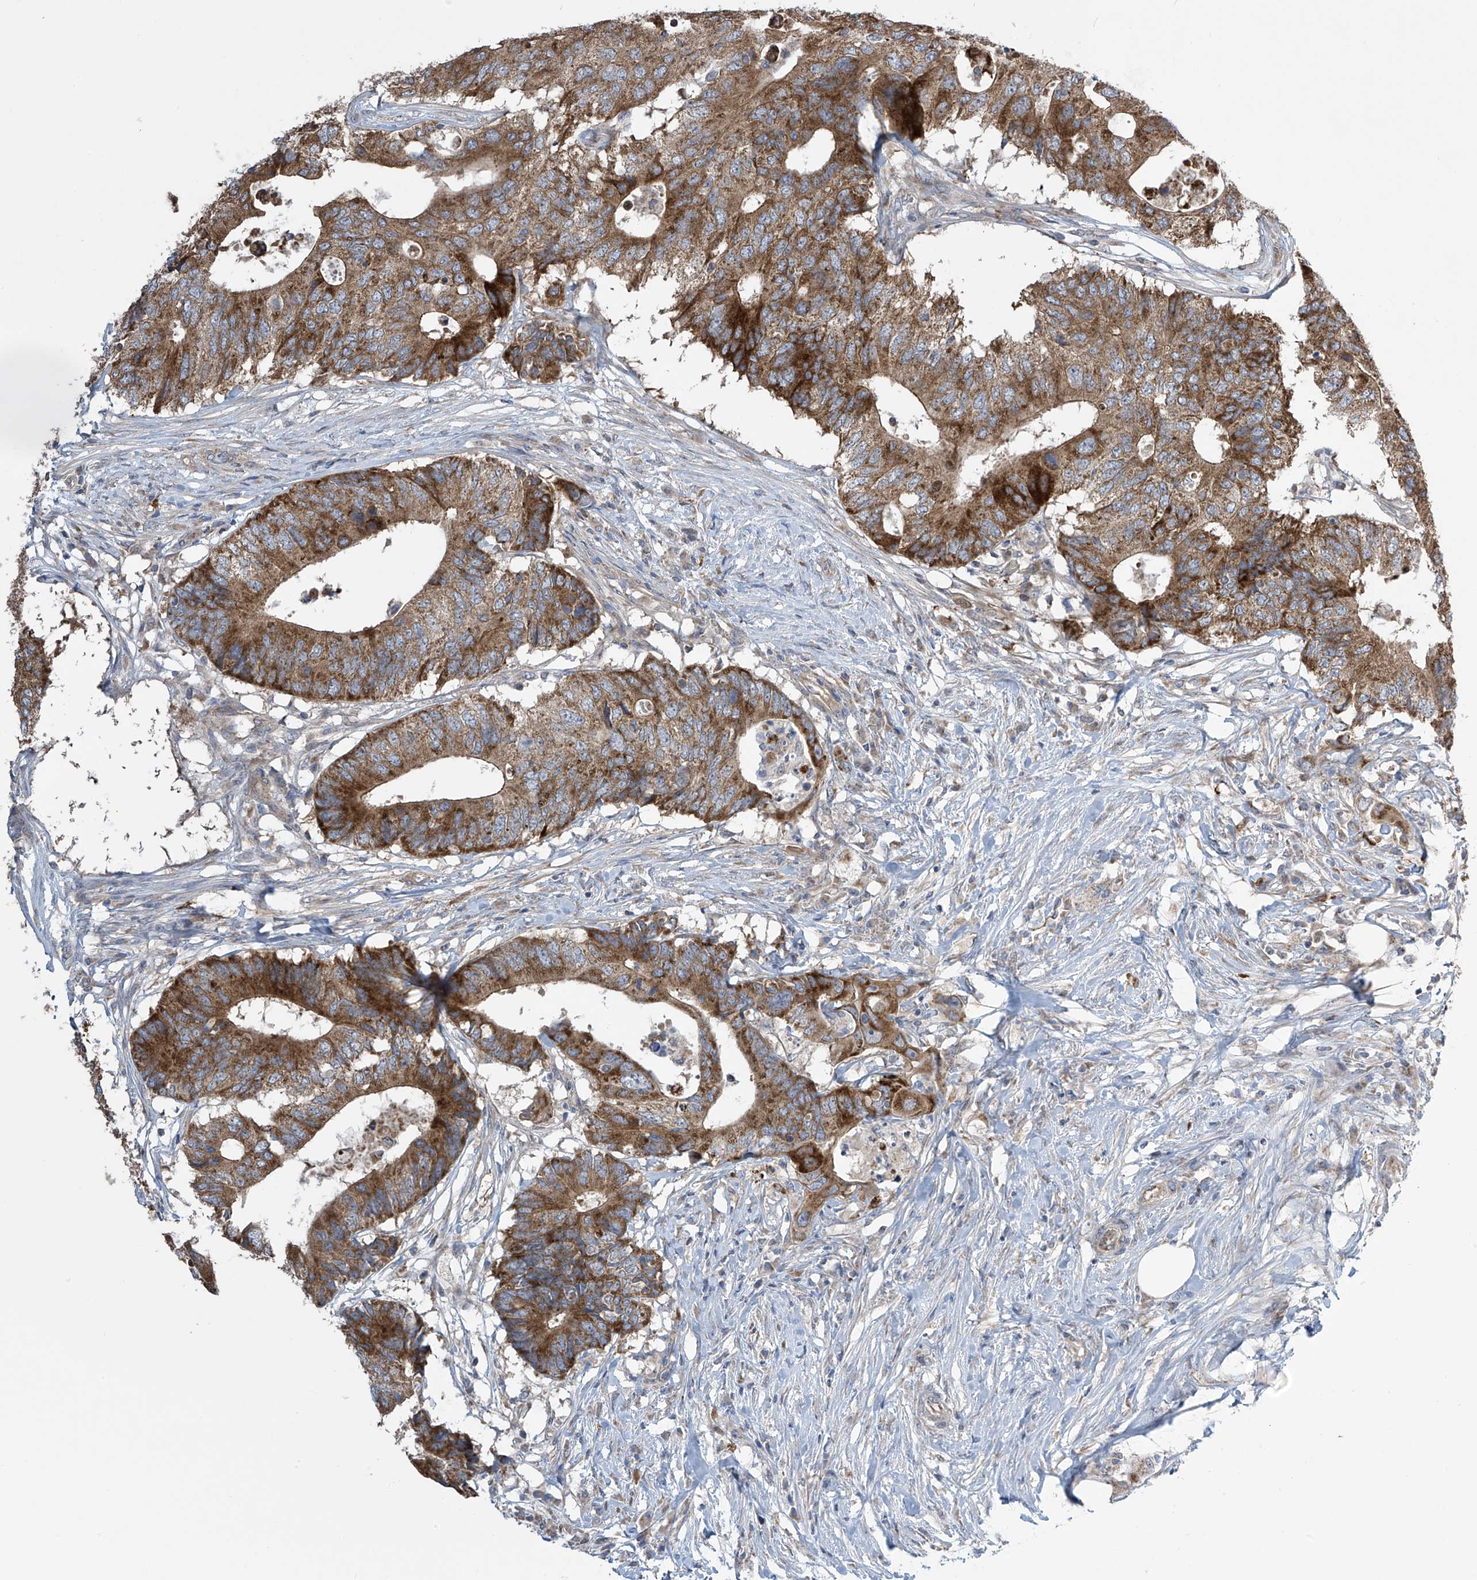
{"staining": {"intensity": "strong", "quantity": ">75%", "location": "cytoplasmic/membranous"}, "tissue": "colorectal cancer", "cell_type": "Tumor cells", "image_type": "cancer", "snomed": [{"axis": "morphology", "description": "Adenocarcinoma, NOS"}, {"axis": "topography", "description": "Colon"}], "caption": "IHC photomicrograph of human adenocarcinoma (colorectal) stained for a protein (brown), which shows high levels of strong cytoplasmic/membranous staining in about >75% of tumor cells.", "gene": "PNPT1", "patient": {"sex": "male", "age": 71}}